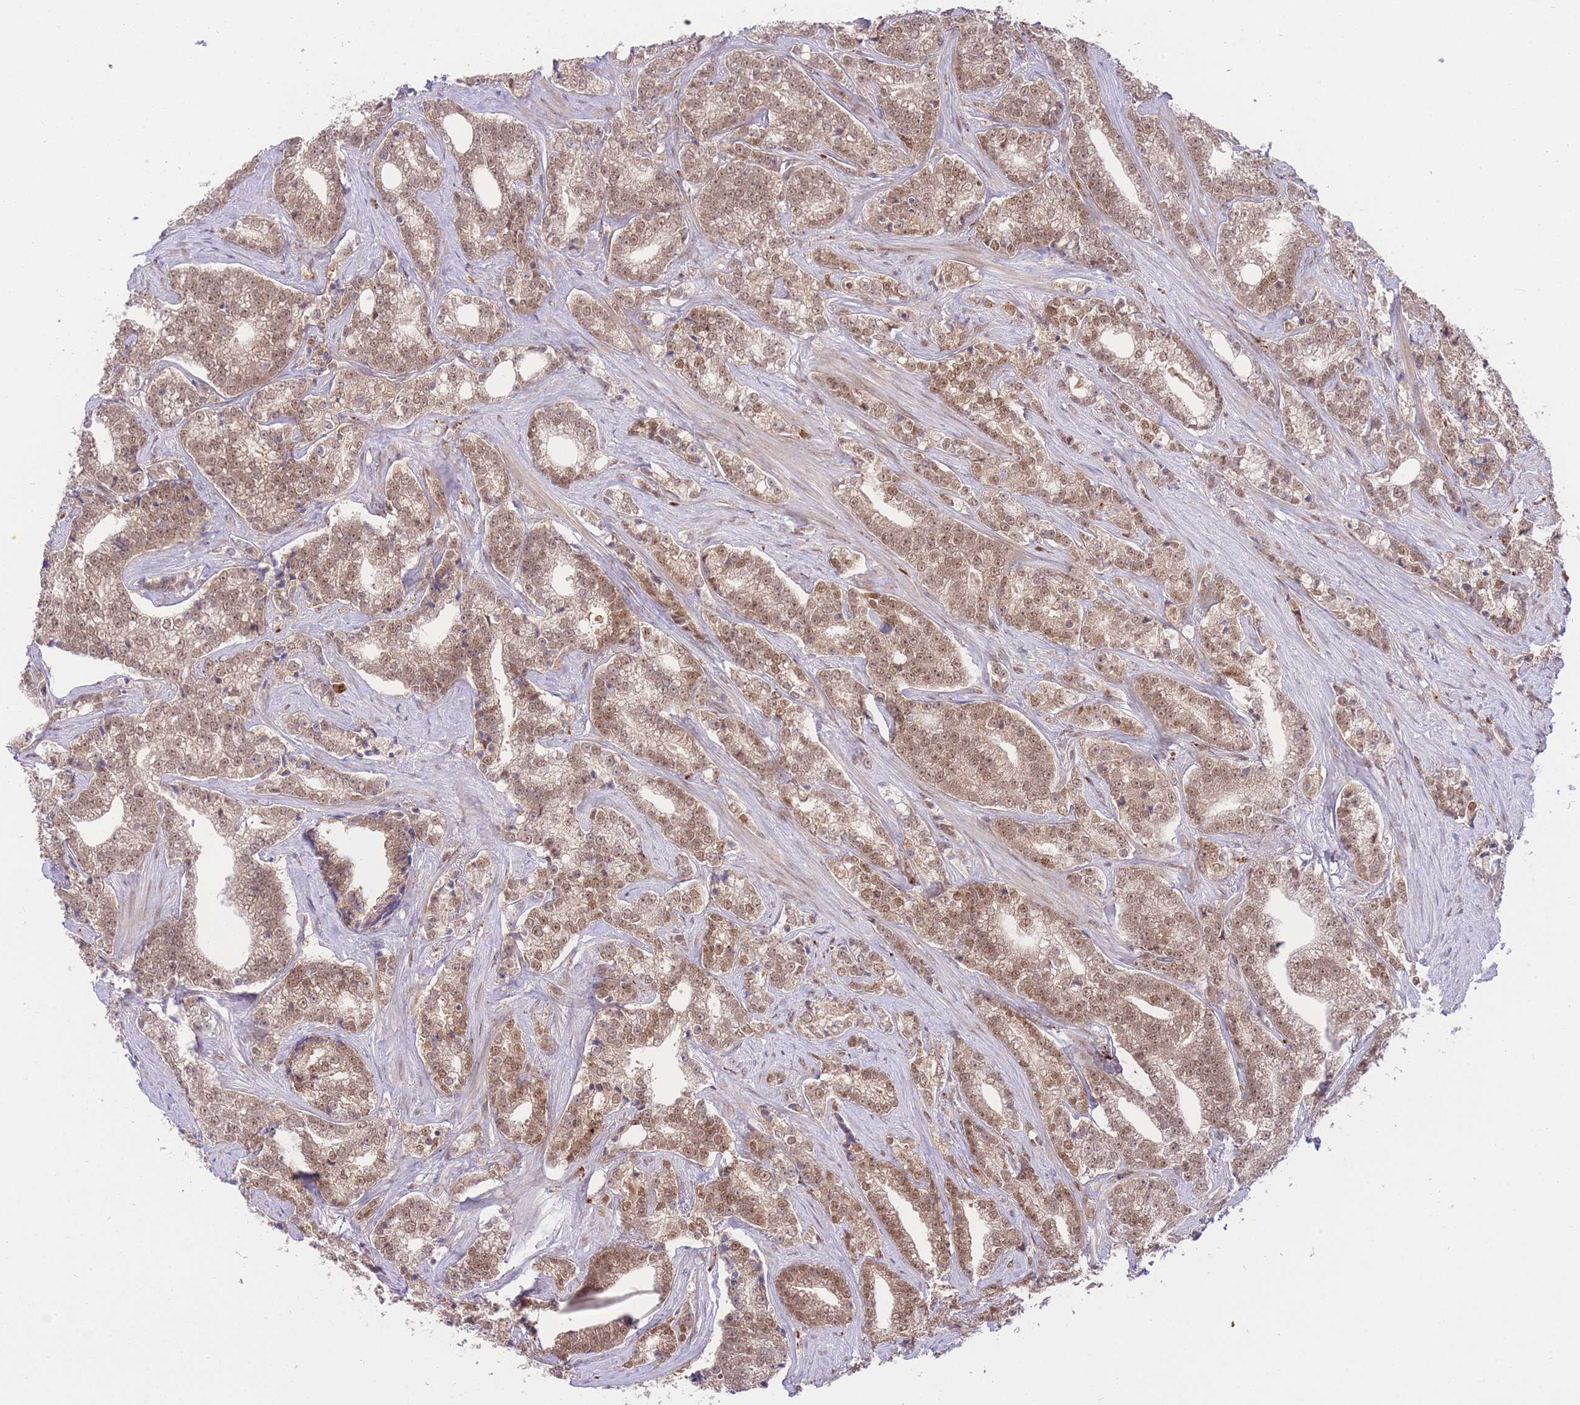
{"staining": {"intensity": "moderate", "quantity": ">75%", "location": "nuclear"}, "tissue": "prostate cancer", "cell_type": "Tumor cells", "image_type": "cancer", "snomed": [{"axis": "morphology", "description": "Adenocarcinoma, High grade"}, {"axis": "topography", "description": "Prostate"}], "caption": "Brown immunohistochemical staining in human prostate cancer (high-grade adenocarcinoma) shows moderate nuclear staining in approximately >75% of tumor cells.", "gene": "UBXN7", "patient": {"sex": "male", "age": 67}}